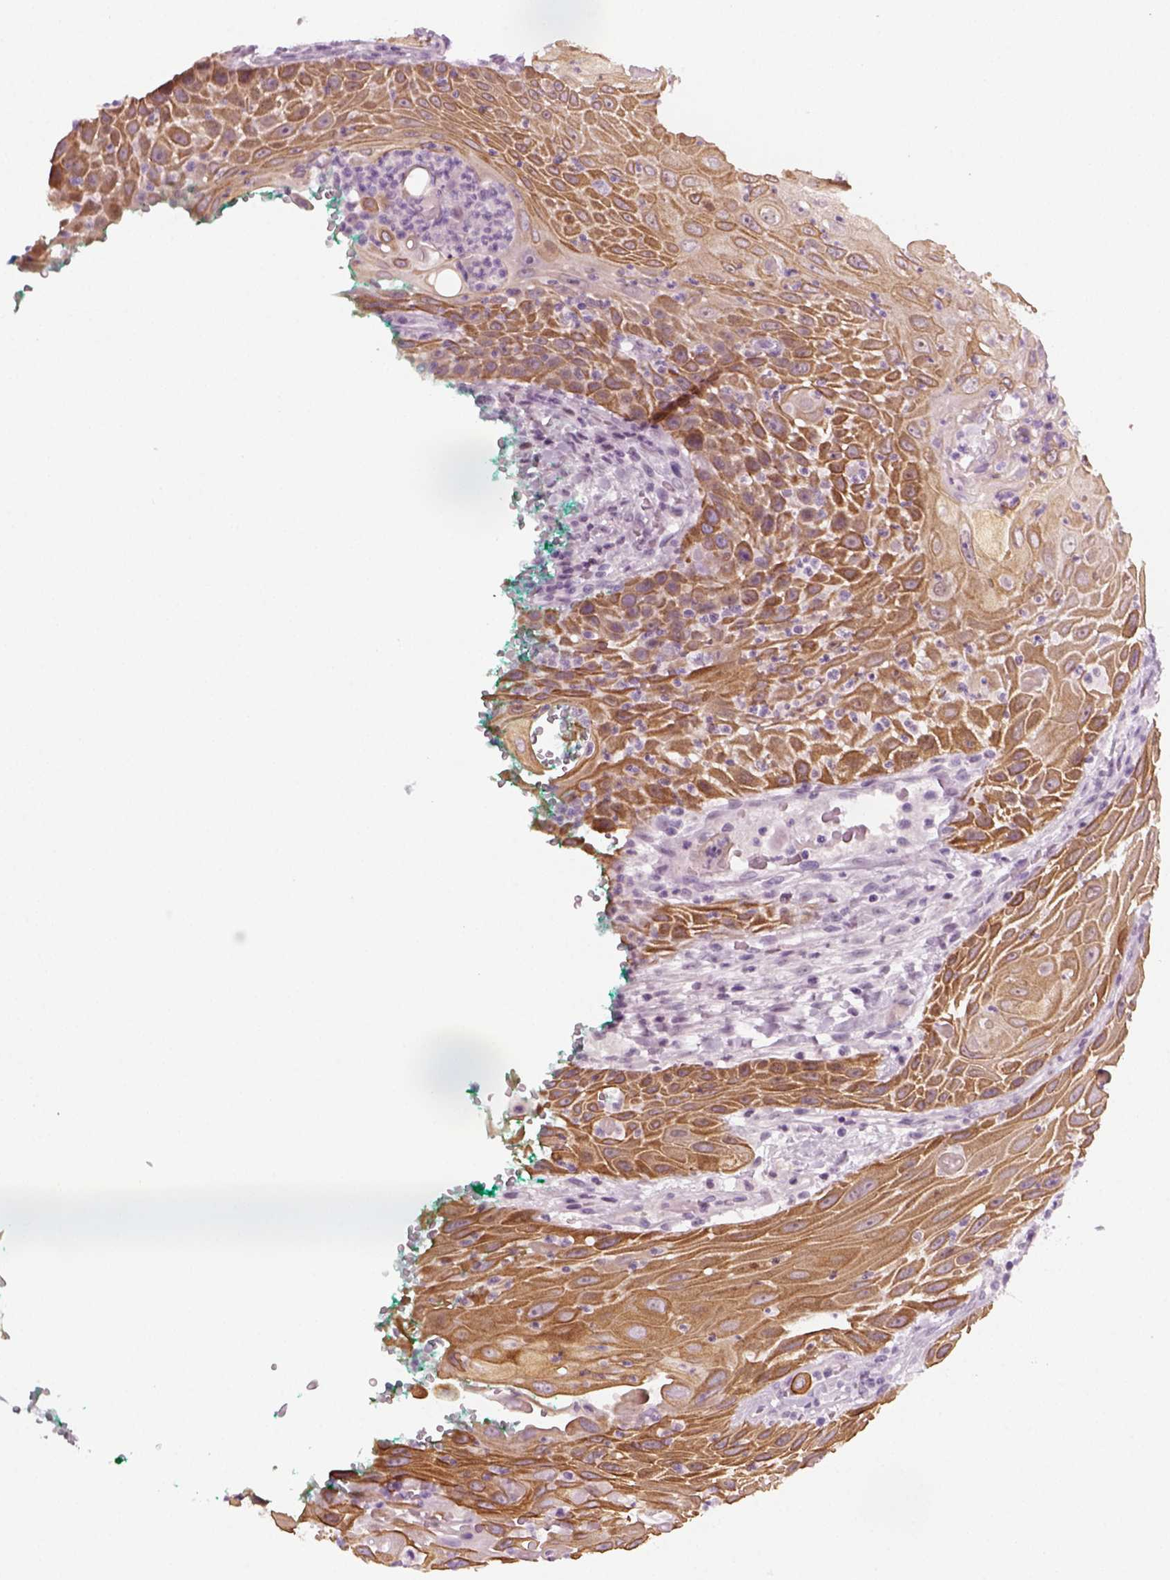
{"staining": {"intensity": "moderate", "quantity": ">75%", "location": "cytoplasmic/membranous"}, "tissue": "head and neck cancer", "cell_type": "Tumor cells", "image_type": "cancer", "snomed": [{"axis": "morphology", "description": "Squamous cell carcinoma, NOS"}, {"axis": "topography", "description": "Head-Neck"}], "caption": "Head and neck cancer stained with DAB (3,3'-diaminobenzidine) immunohistochemistry exhibits medium levels of moderate cytoplasmic/membranous positivity in approximately >75% of tumor cells.", "gene": "KRT75", "patient": {"sex": "male", "age": 69}}